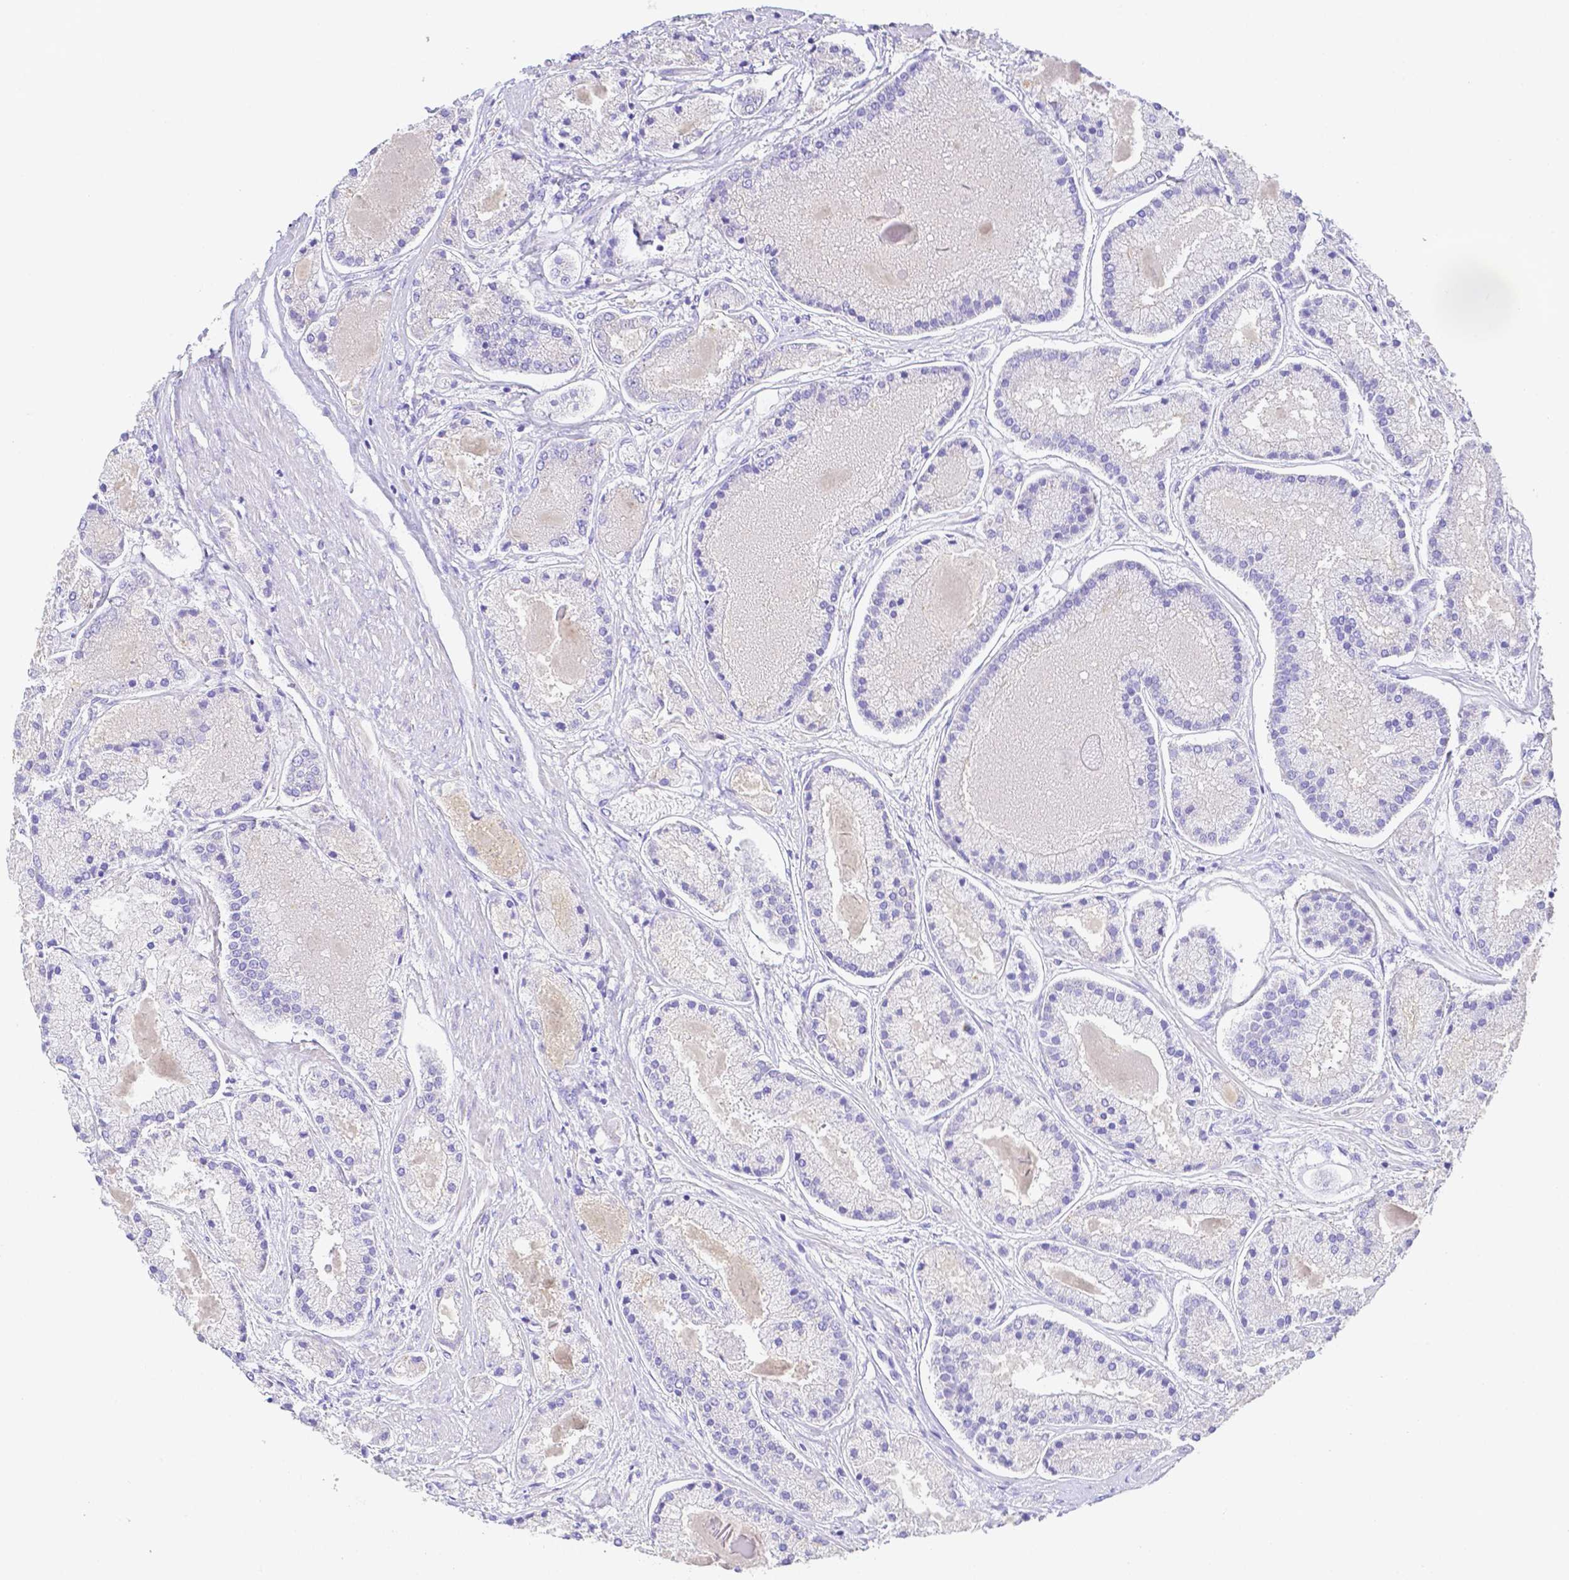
{"staining": {"intensity": "negative", "quantity": "none", "location": "none"}, "tissue": "prostate cancer", "cell_type": "Tumor cells", "image_type": "cancer", "snomed": [{"axis": "morphology", "description": "Adenocarcinoma, High grade"}, {"axis": "topography", "description": "Prostate"}], "caption": "Tumor cells are negative for protein expression in human adenocarcinoma (high-grade) (prostate).", "gene": "ZG16B", "patient": {"sex": "male", "age": 67}}